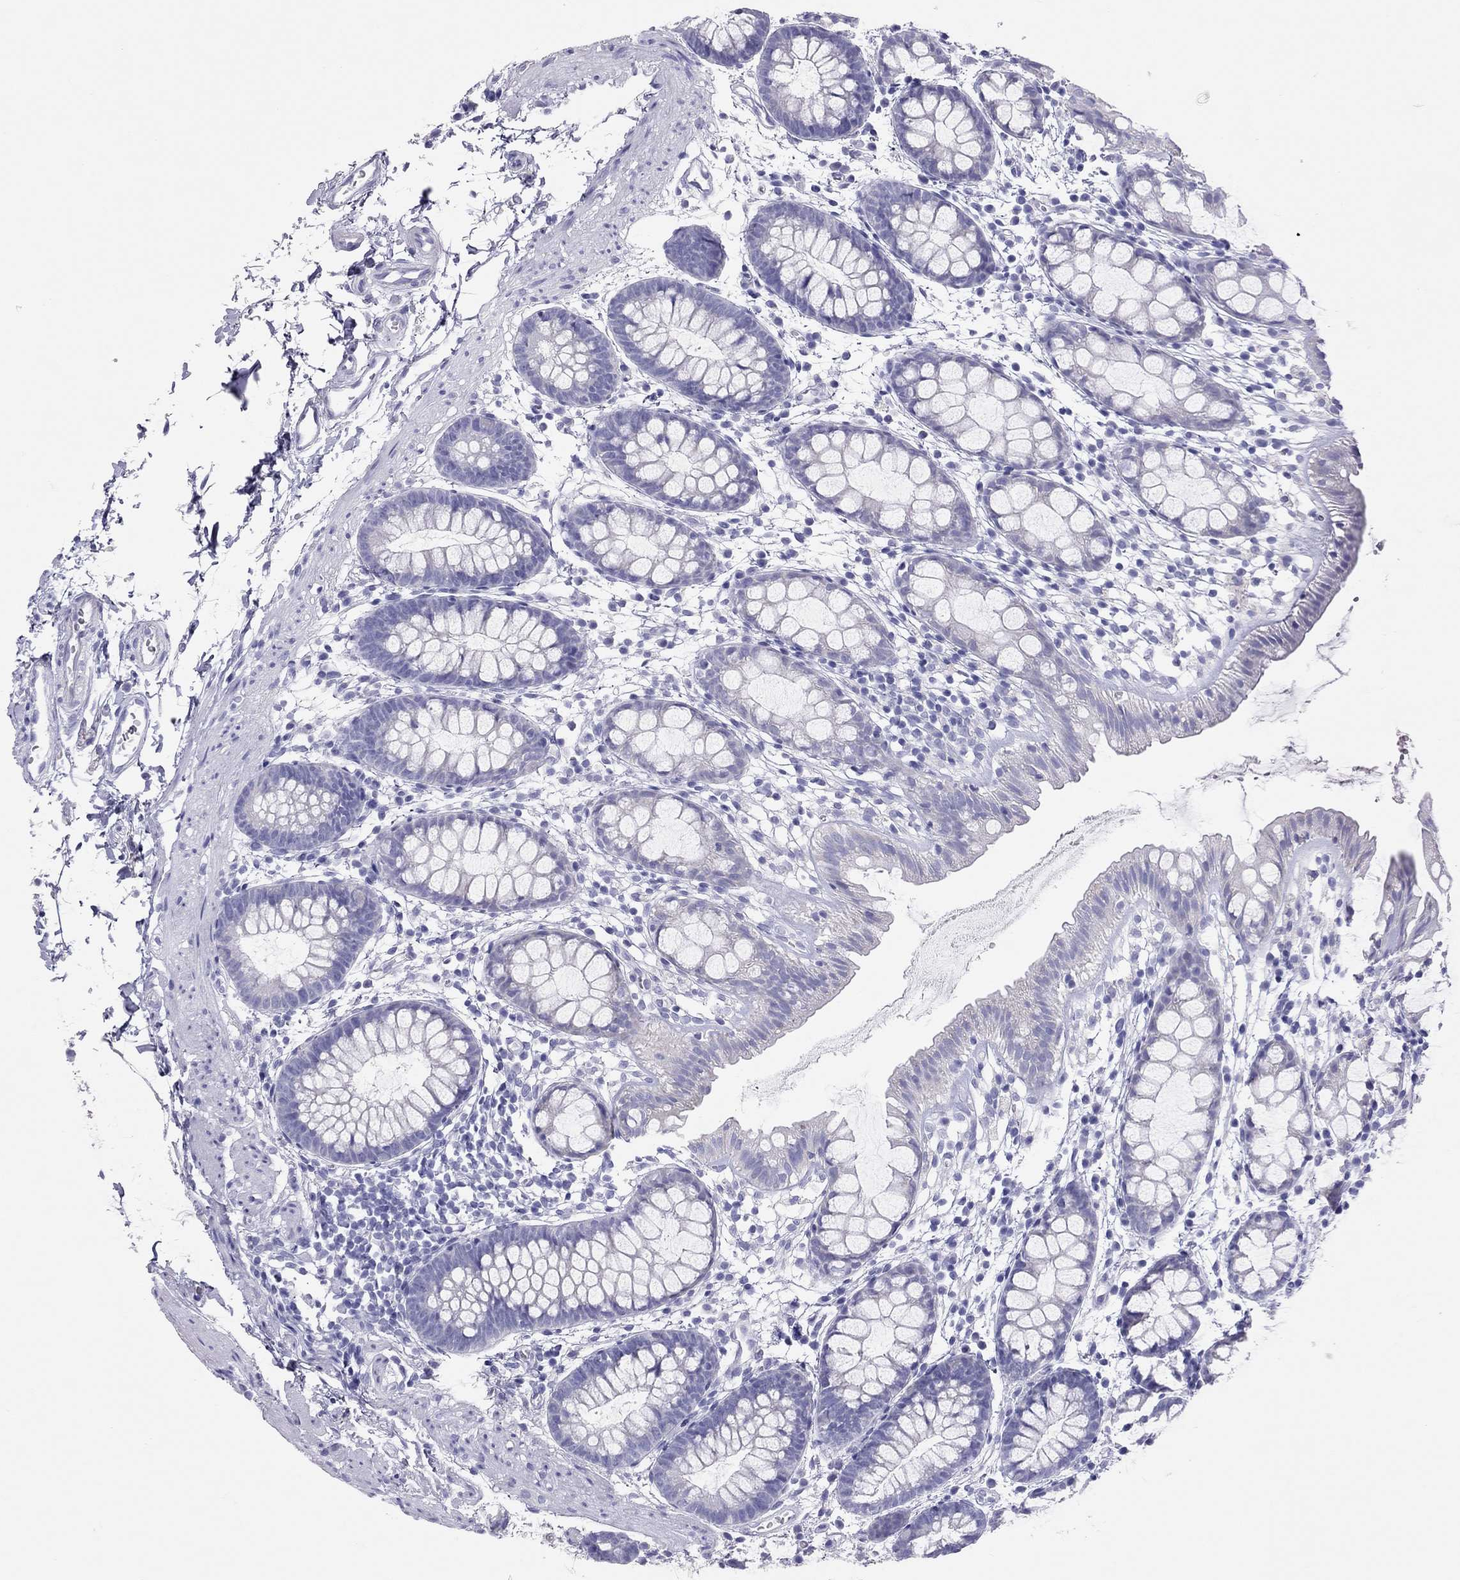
{"staining": {"intensity": "negative", "quantity": "none", "location": "none"}, "tissue": "rectum", "cell_type": "Glandular cells", "image_type": "normal", "snomed": [{"axis": "morphology", "description": "Normal tissue, NOS"}, {"axis": "topography", "description": "Rectum"}], "caption": "High power microscopy photomicrograph of an immunohistochemistry (IHC) image of unremarkable rectum, revealing no significant positivity in glandular cells.", "gene": "PSMB11", "patient": {"sex": "male", "age": 57}}